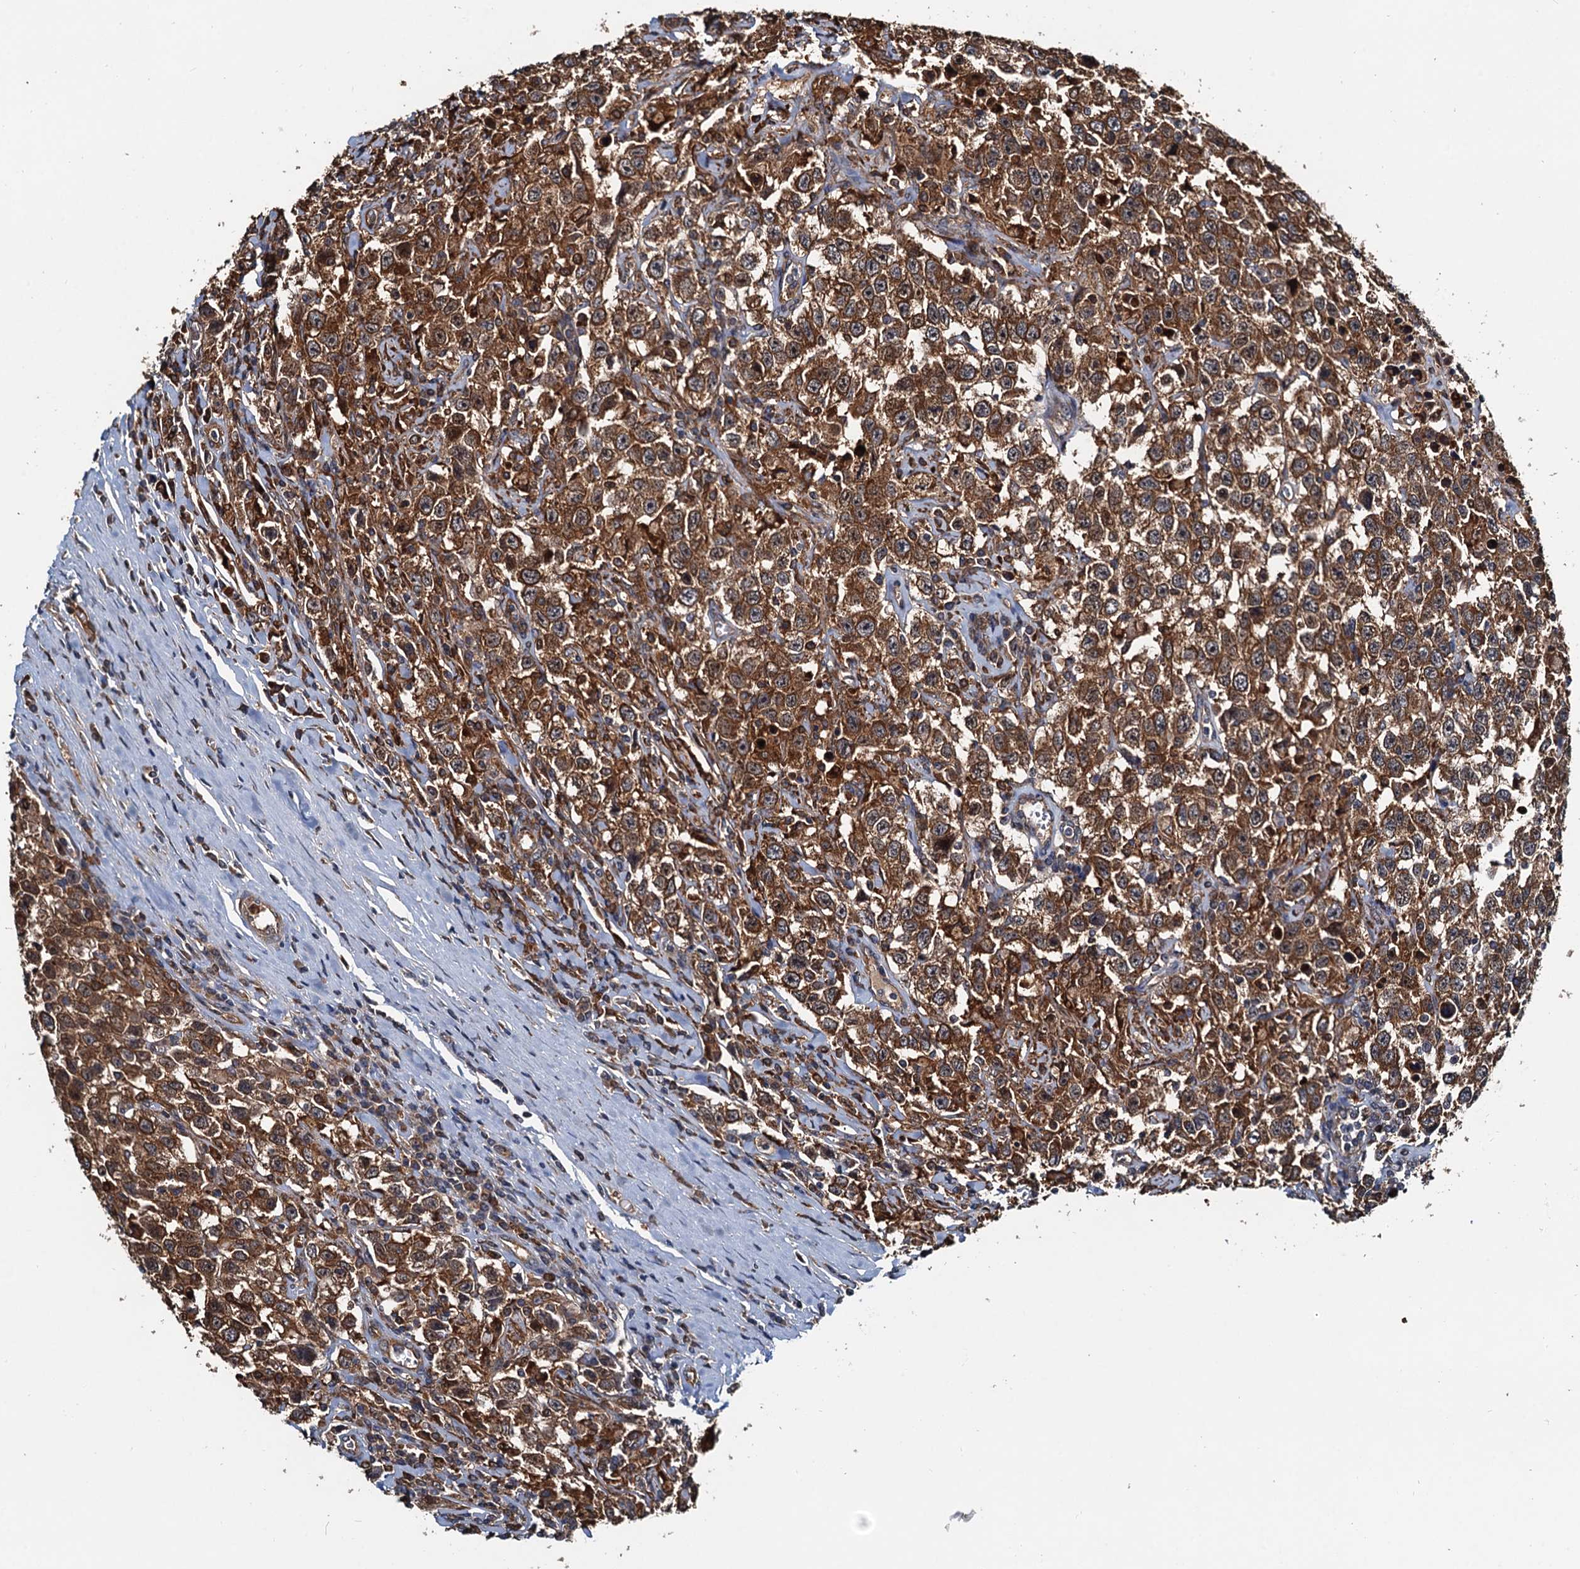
{"staining": {"intensity": "strong", "quantity": ">75%", "location": "cytoplasmic/membranous"}, "tissue": "testis cancer", "cell_type": "Tumor cells", "image_type": "cancer", "snomed": [{"axis": "morphology", "description": "Seminoma, NOS"}, {"axis": "topography", "description": "Testis"}], "caption": "Seminoma (testis) stained for a protein exhibits strong cytoplasmic/membranous positivity in tumor cells. (IHC, brightfield microscopy, high magnification).", "gene": "USP6NL", "patient": {"sex": "male", "age": 41}}